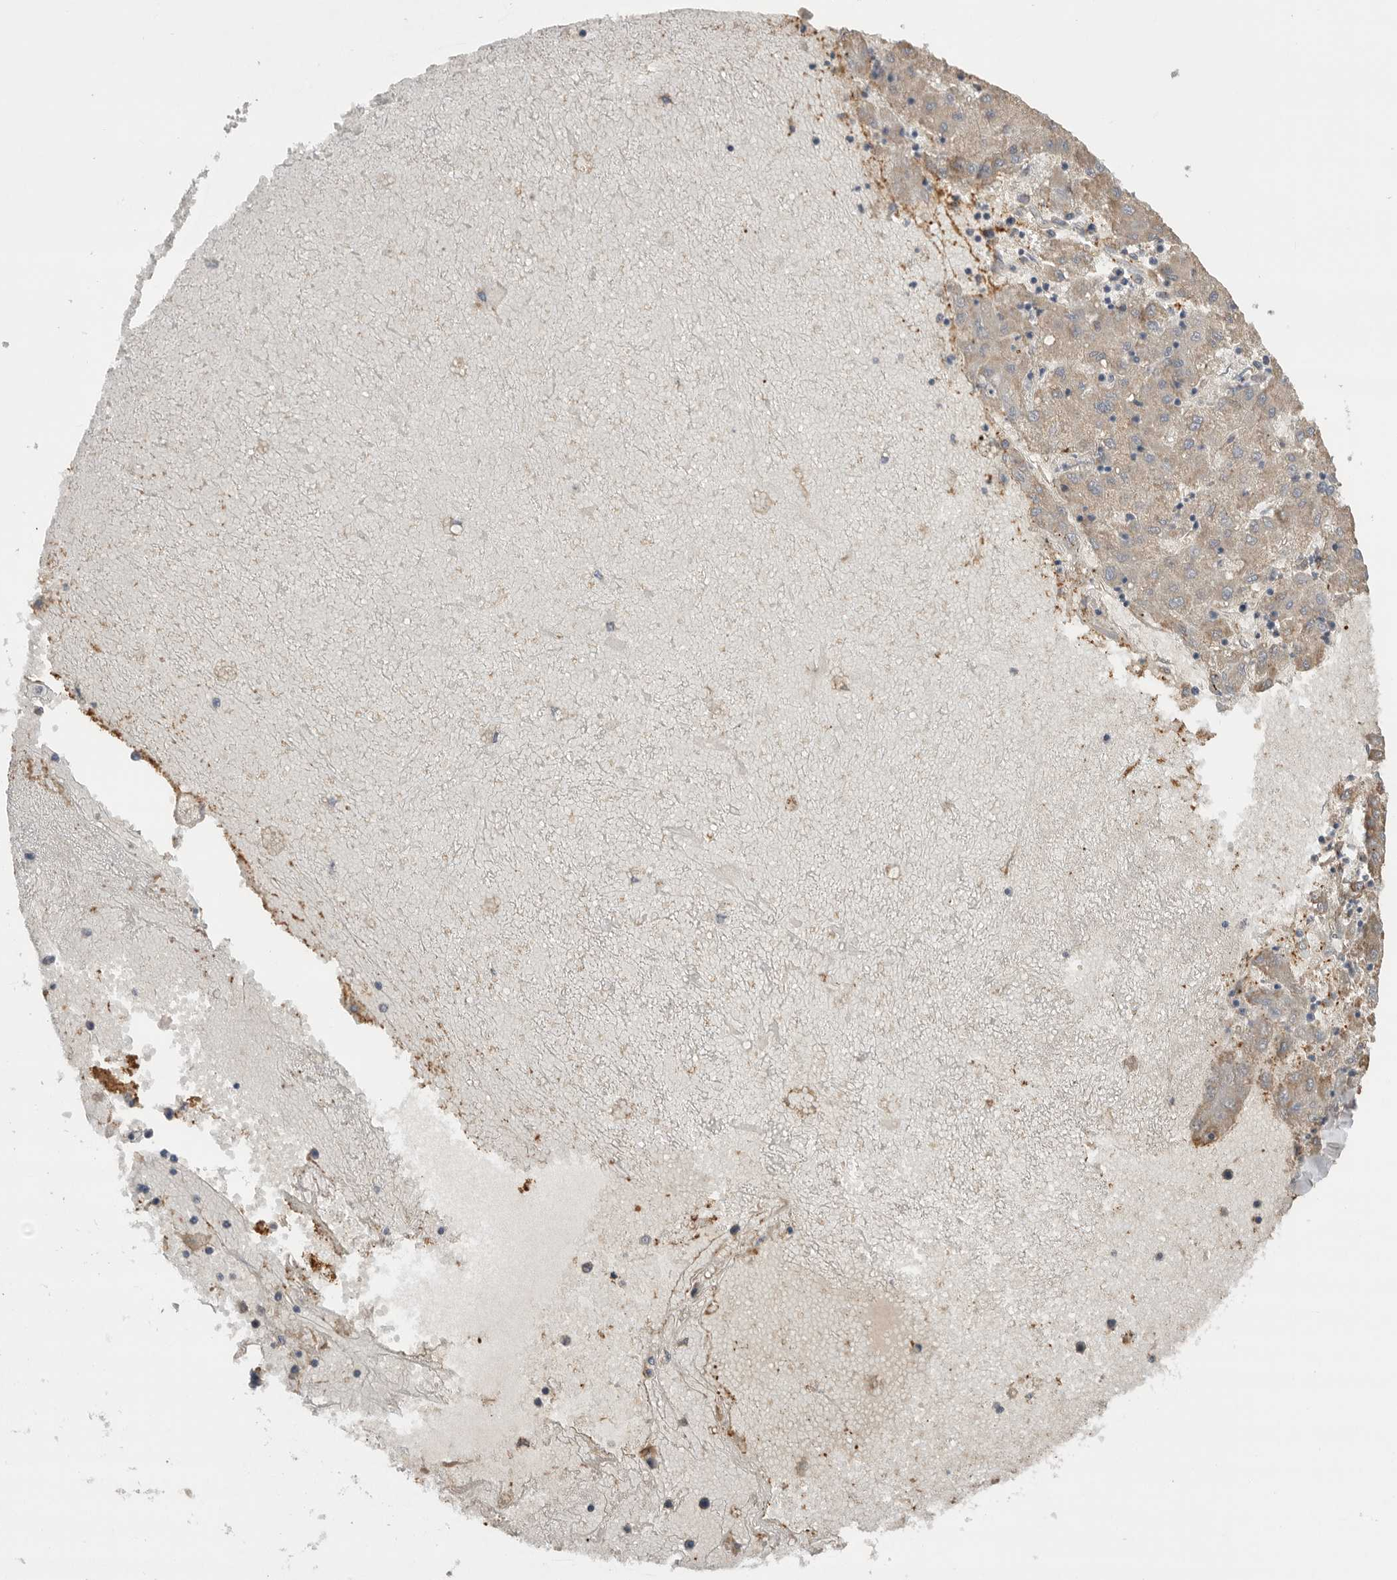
{"staining": {"intensity": "weak", "quantity": ">75%", "location": "cytoplasmic/membranous"}, "tissue": "liver cancer", "cell_type": "Tumor cells", "image_type": "cancer", "snomed": [{"axis": "morphology", "description": "Carcinoma, Hepatocellular, NOS"}, {"axis": "topography", "description": "Liver"}], "caption": "Tumor cells demonstrate low levels of weak cytoplasmic/membranous expression in about >75% of cells in human liver cancer.", "gene": "CDC42BPB", "patient": {"sex": "male", "age": 72}}